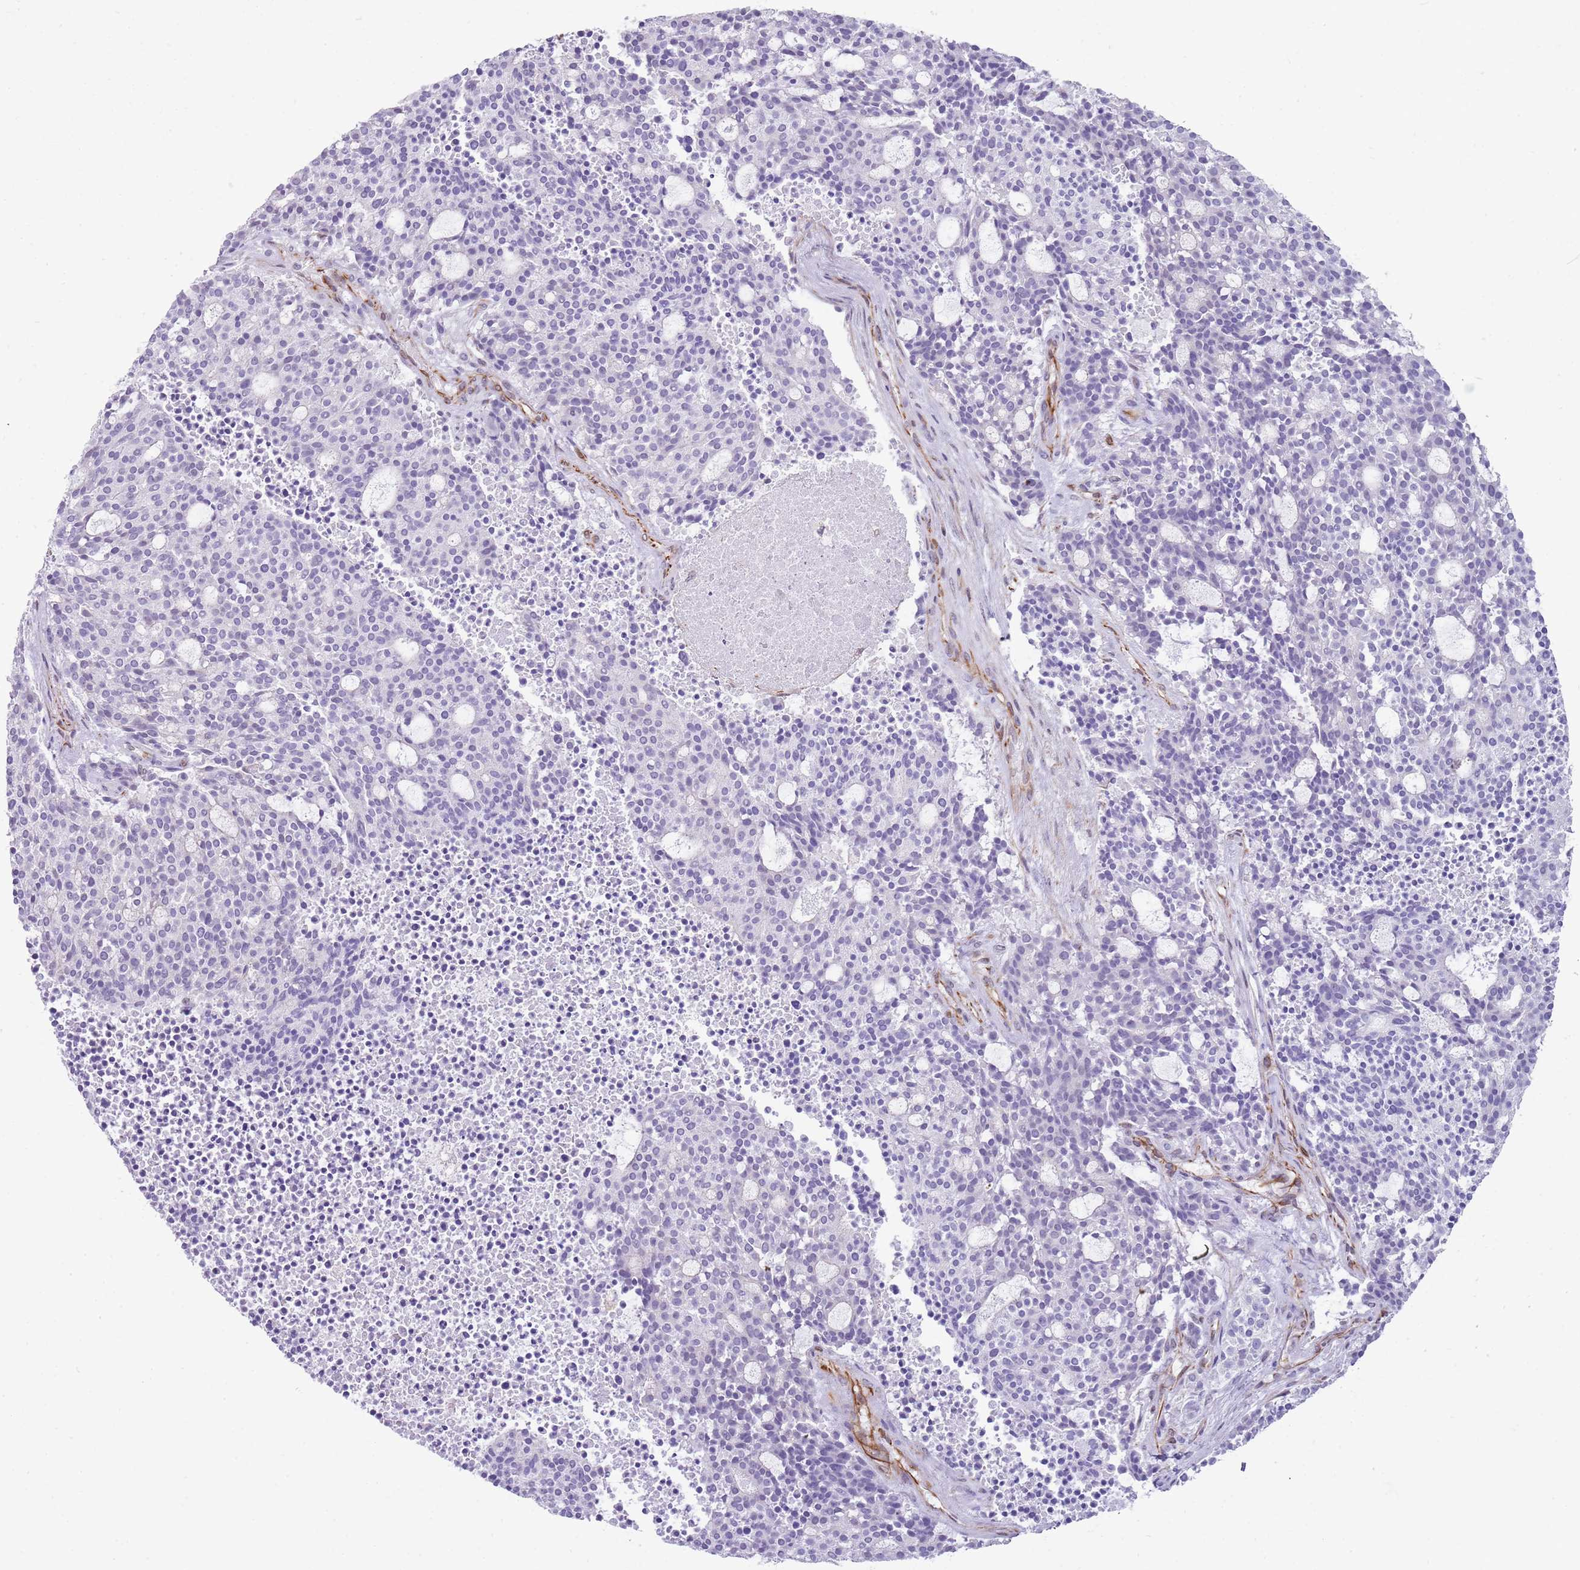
{"staining": {"intensity": "negative", "quantity": "none", "location": "none"}, "tissue": "carcinoid", "cell_type": "Tumor cells", "image_type": "cancer", "snomed": [{"axis": "morphology", "description": "Carcinoid, malignant, NOS"}, {"axis": "topography", "description": "Pancreas"}], "caption": "DAB (3,3'-diaminobenzidine) immunohistochemical staining of human malignant carcinoid shows no significant expression in tumor cells.", "gene": "NBPF3", "patient": {"sex": "female", "age": 54}}